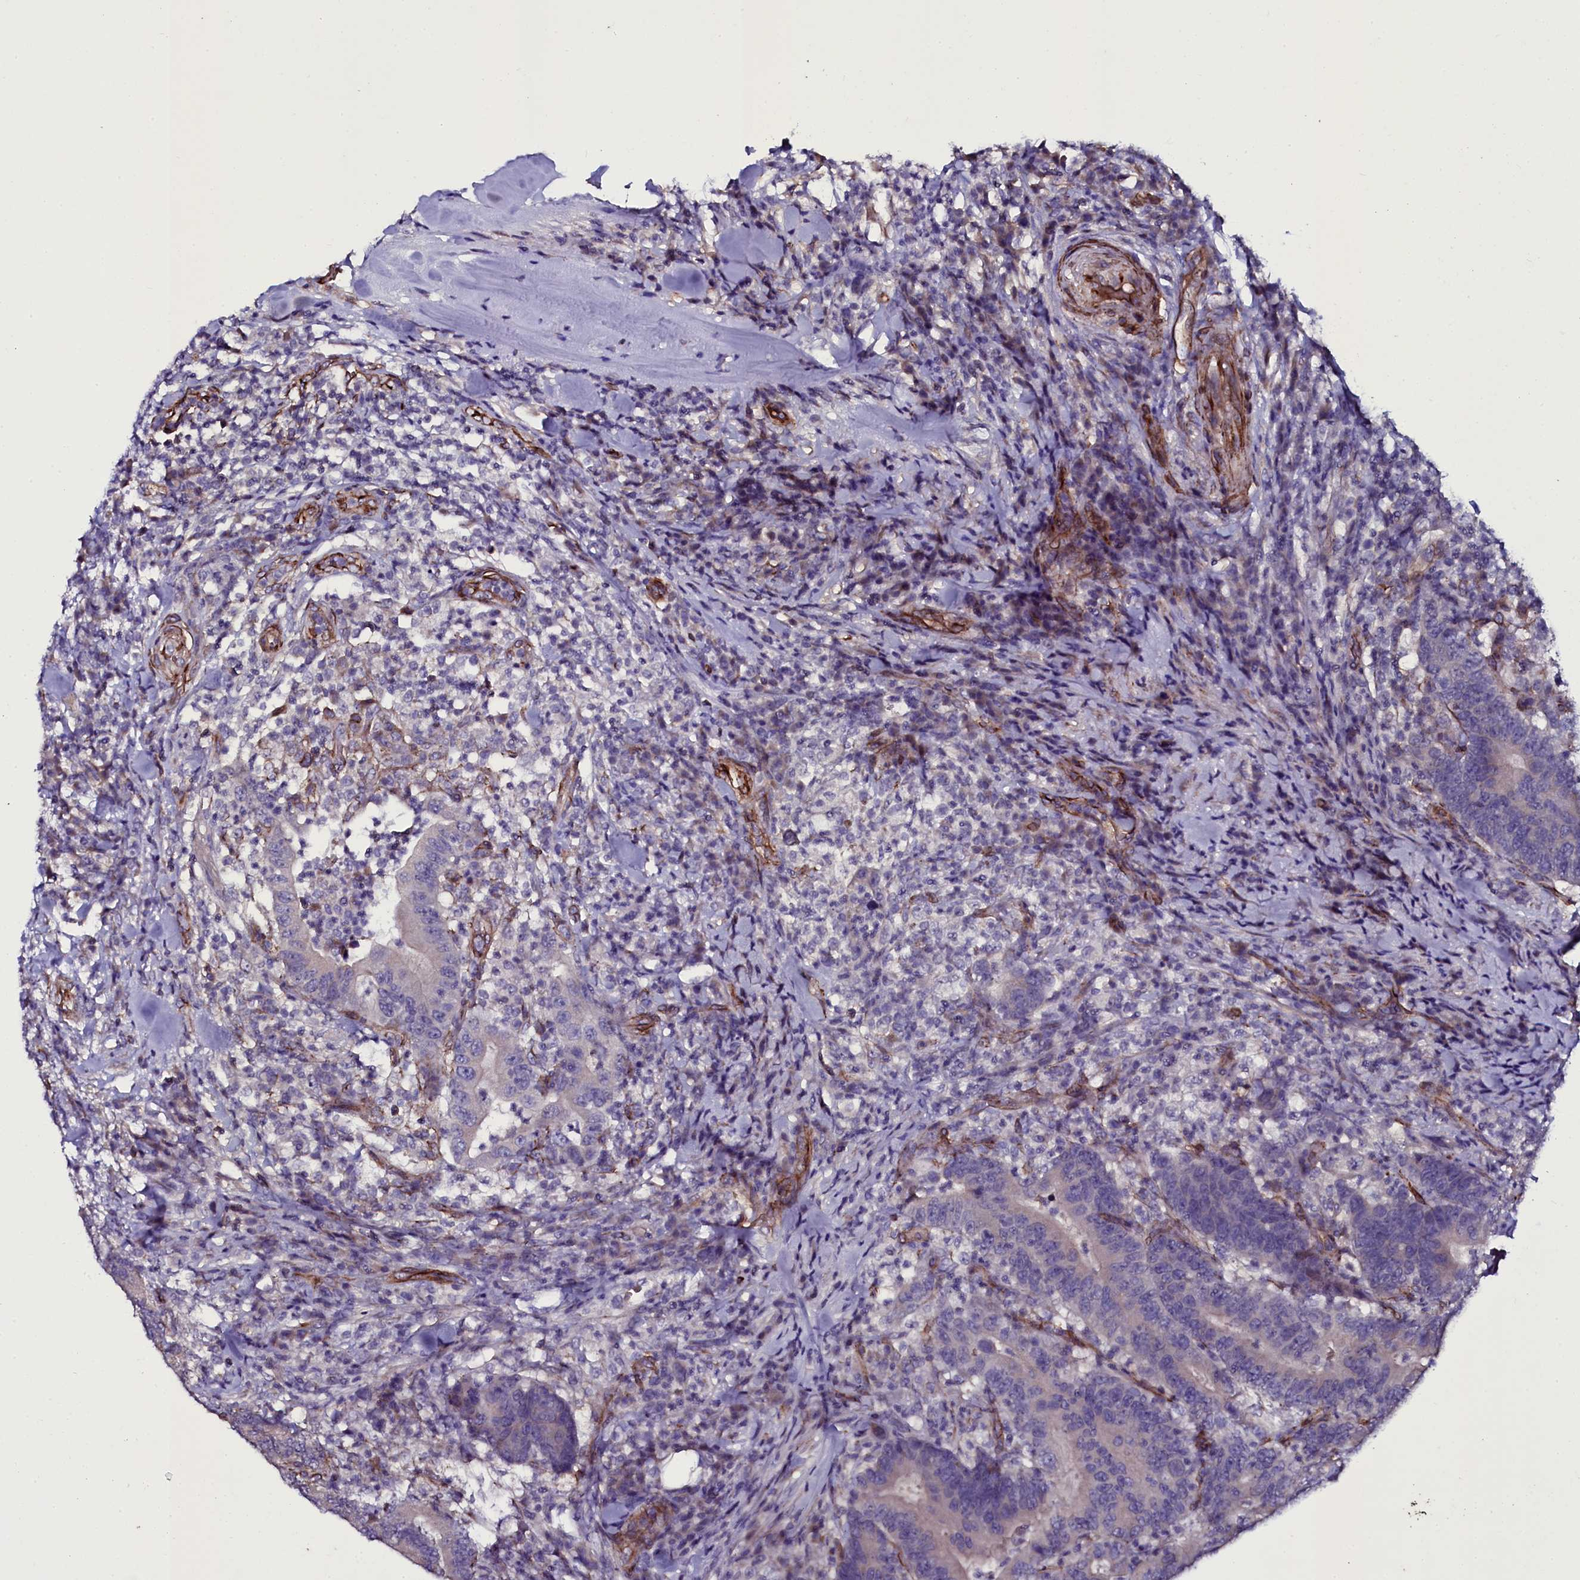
{"staining": {"intensity": "weak", "quantity": "<25%", "location": "cytoplasmic/membranous"}, "tissue": "colorectal cancer", "cell_type": "Tumor cells", "image_type": "cancer", "snomed": [{"axis": "morphology", "description": "Adenocarcinoma, NOS"}, {"axis": "topography", "description": "Colon"}], "caption": "Adenocarcinoma (colorectal) was stained to show a protein in brown. There is no significant staining in tumor cells.", "gene": "MEX3C", "patient": {"sex": "female", "age": 66}}